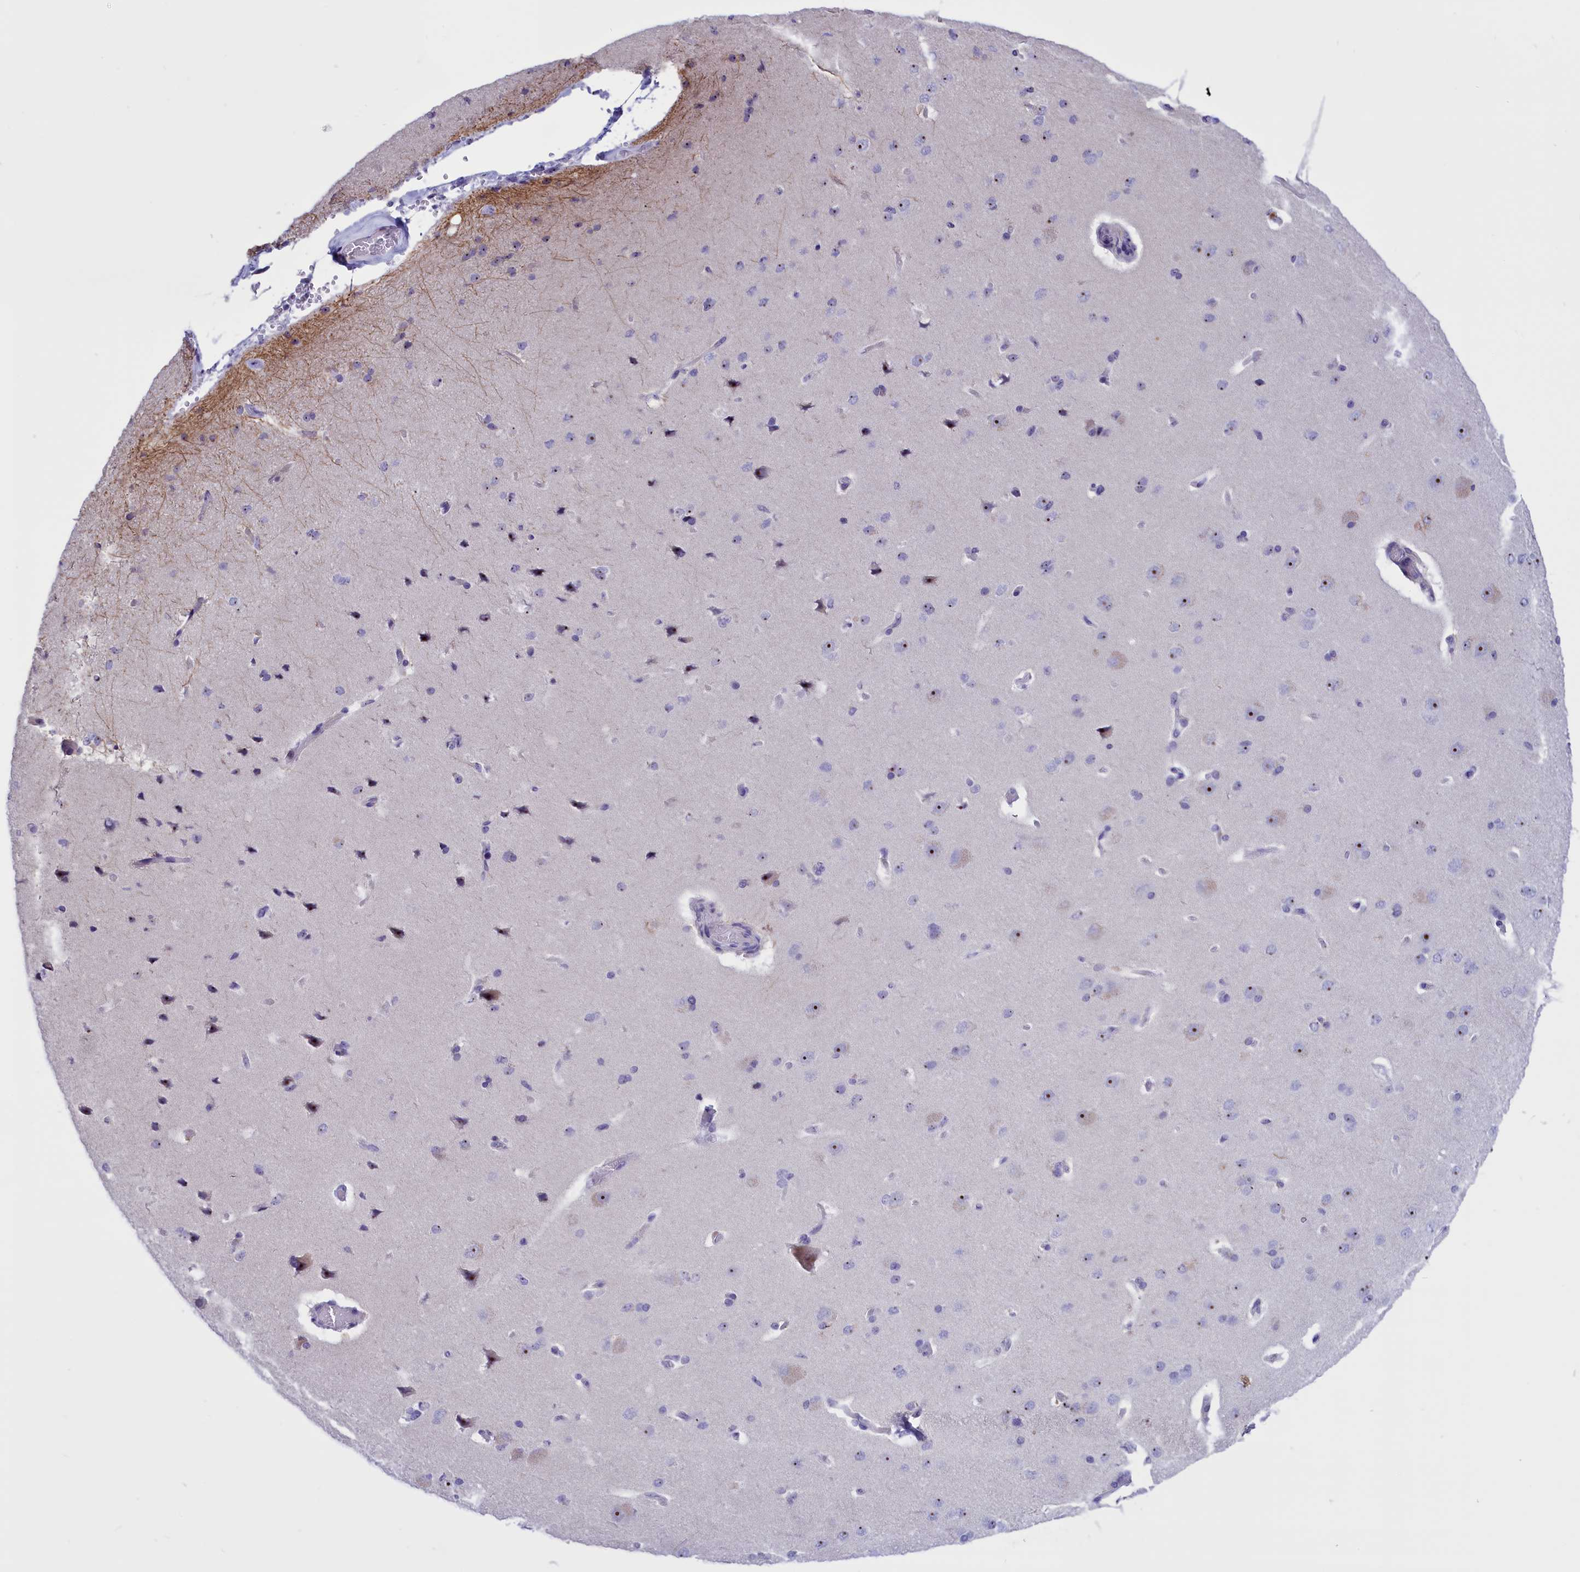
{"staining": {"intensity": "negative", "quantity": "none", "location": "none"}, "tissue": "cerebral cortex", "cell_type": "Endothelial cells", "image_type": "normal", "snomed": [{"axis": "morphology", "description": "Normal tissue, NOS"}, {"axis": "topography", "description": "Cerebral cortex"}], "caption": "Immunohistochemical staining of benign cerebral cortex displays no significant positivity in endothelial cells.", "gene": "TBL3", "patient": {"sex": "male", "age": 62}}